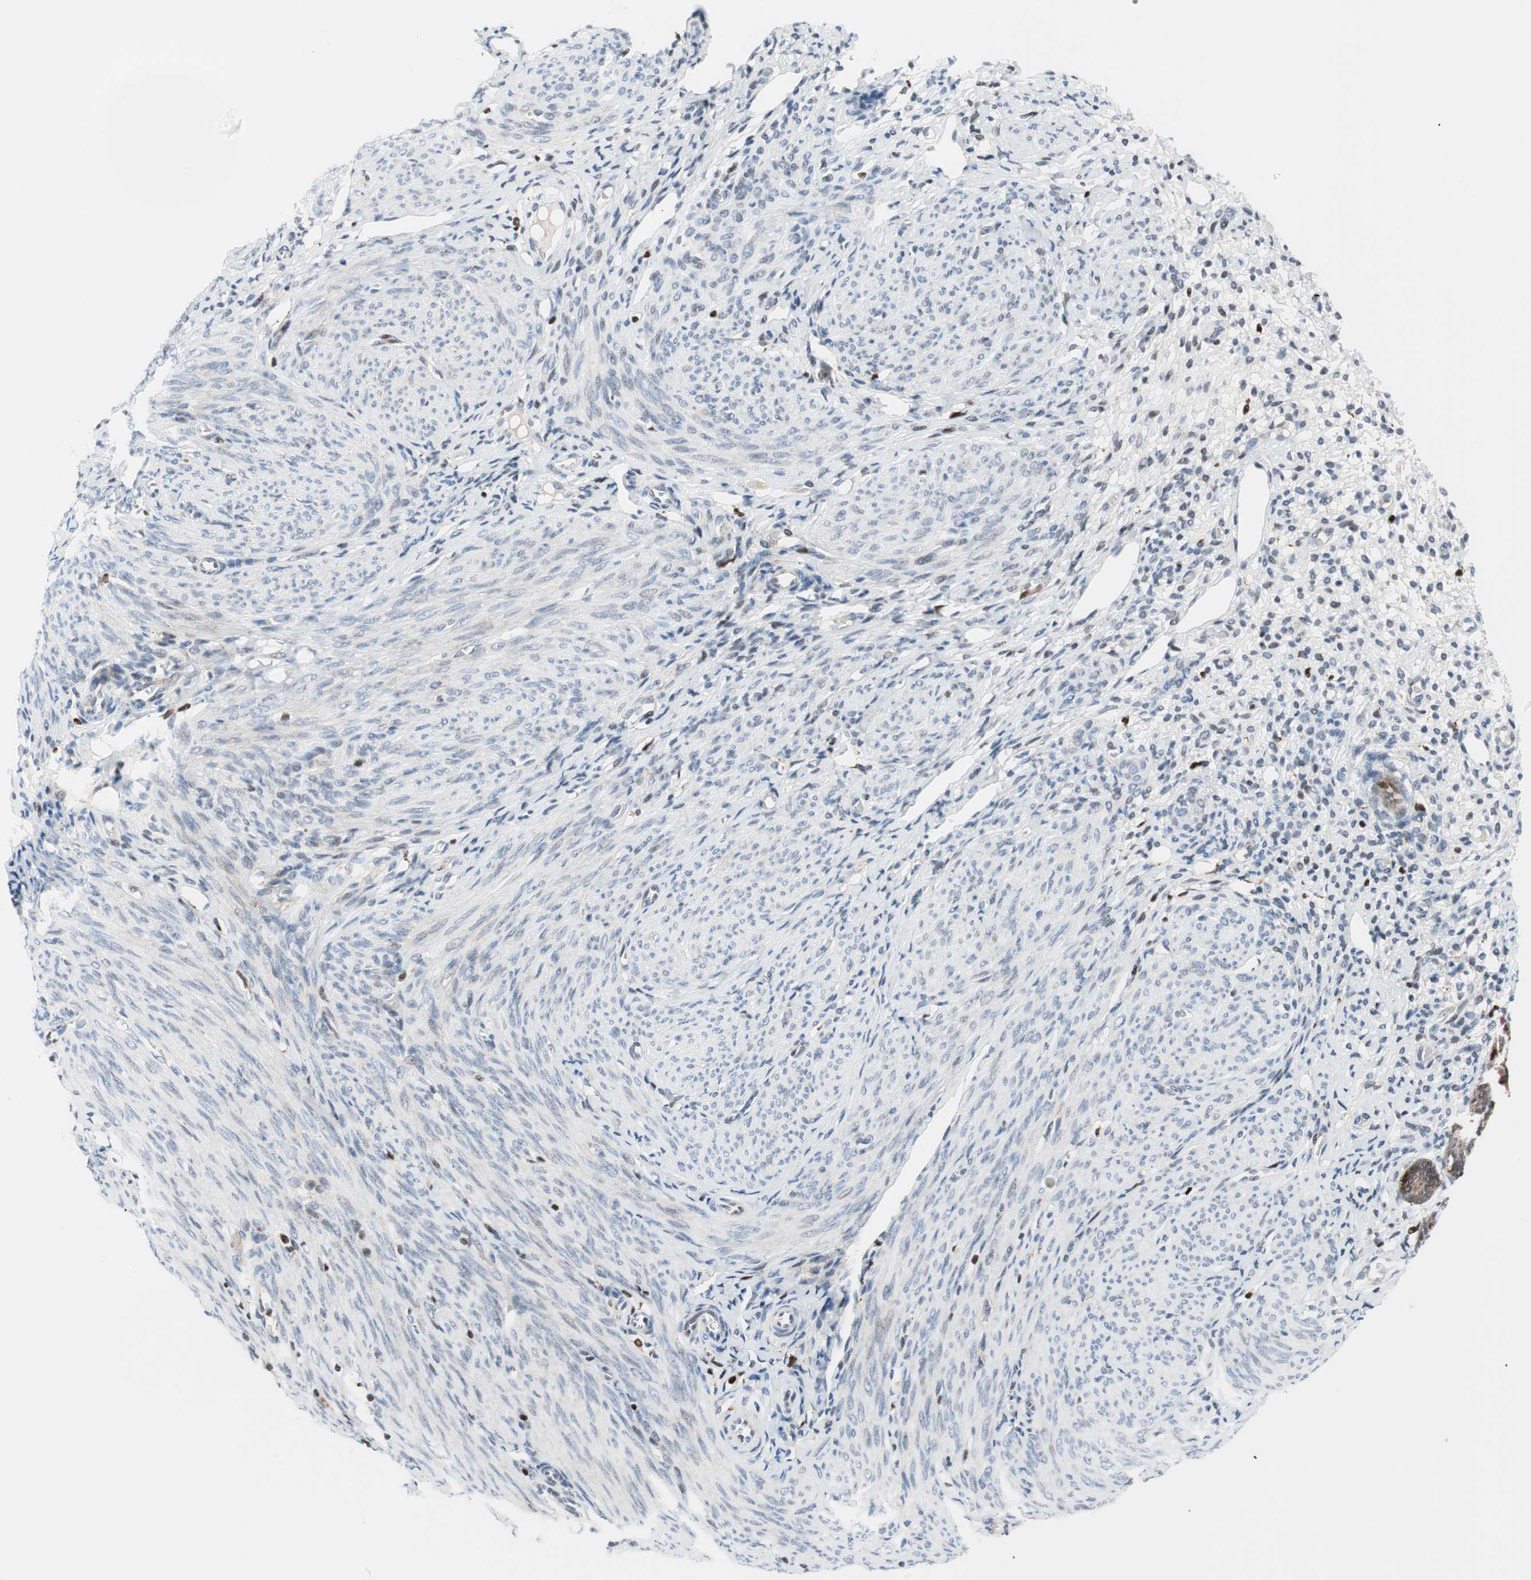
{"staining": {"intensity": "negative", "quantity": "none", "location": "none"}, "tissue": "endometrium", "cell_type": "Cells in endometrial stroma", "image_type": "normal", "snomed": [{"axis": "morphology", "description": "Normal tissue, NOS"}, {"axis": "topography", "description": "Endometrium"}], "caption": "IHC photomicrograph of benign endometrium stained for a protein (brown), which exhibits no positivity in cells in endometrial stroma.", "gene": "RGS10", "patient": {"sex": "female", "age": 61}}